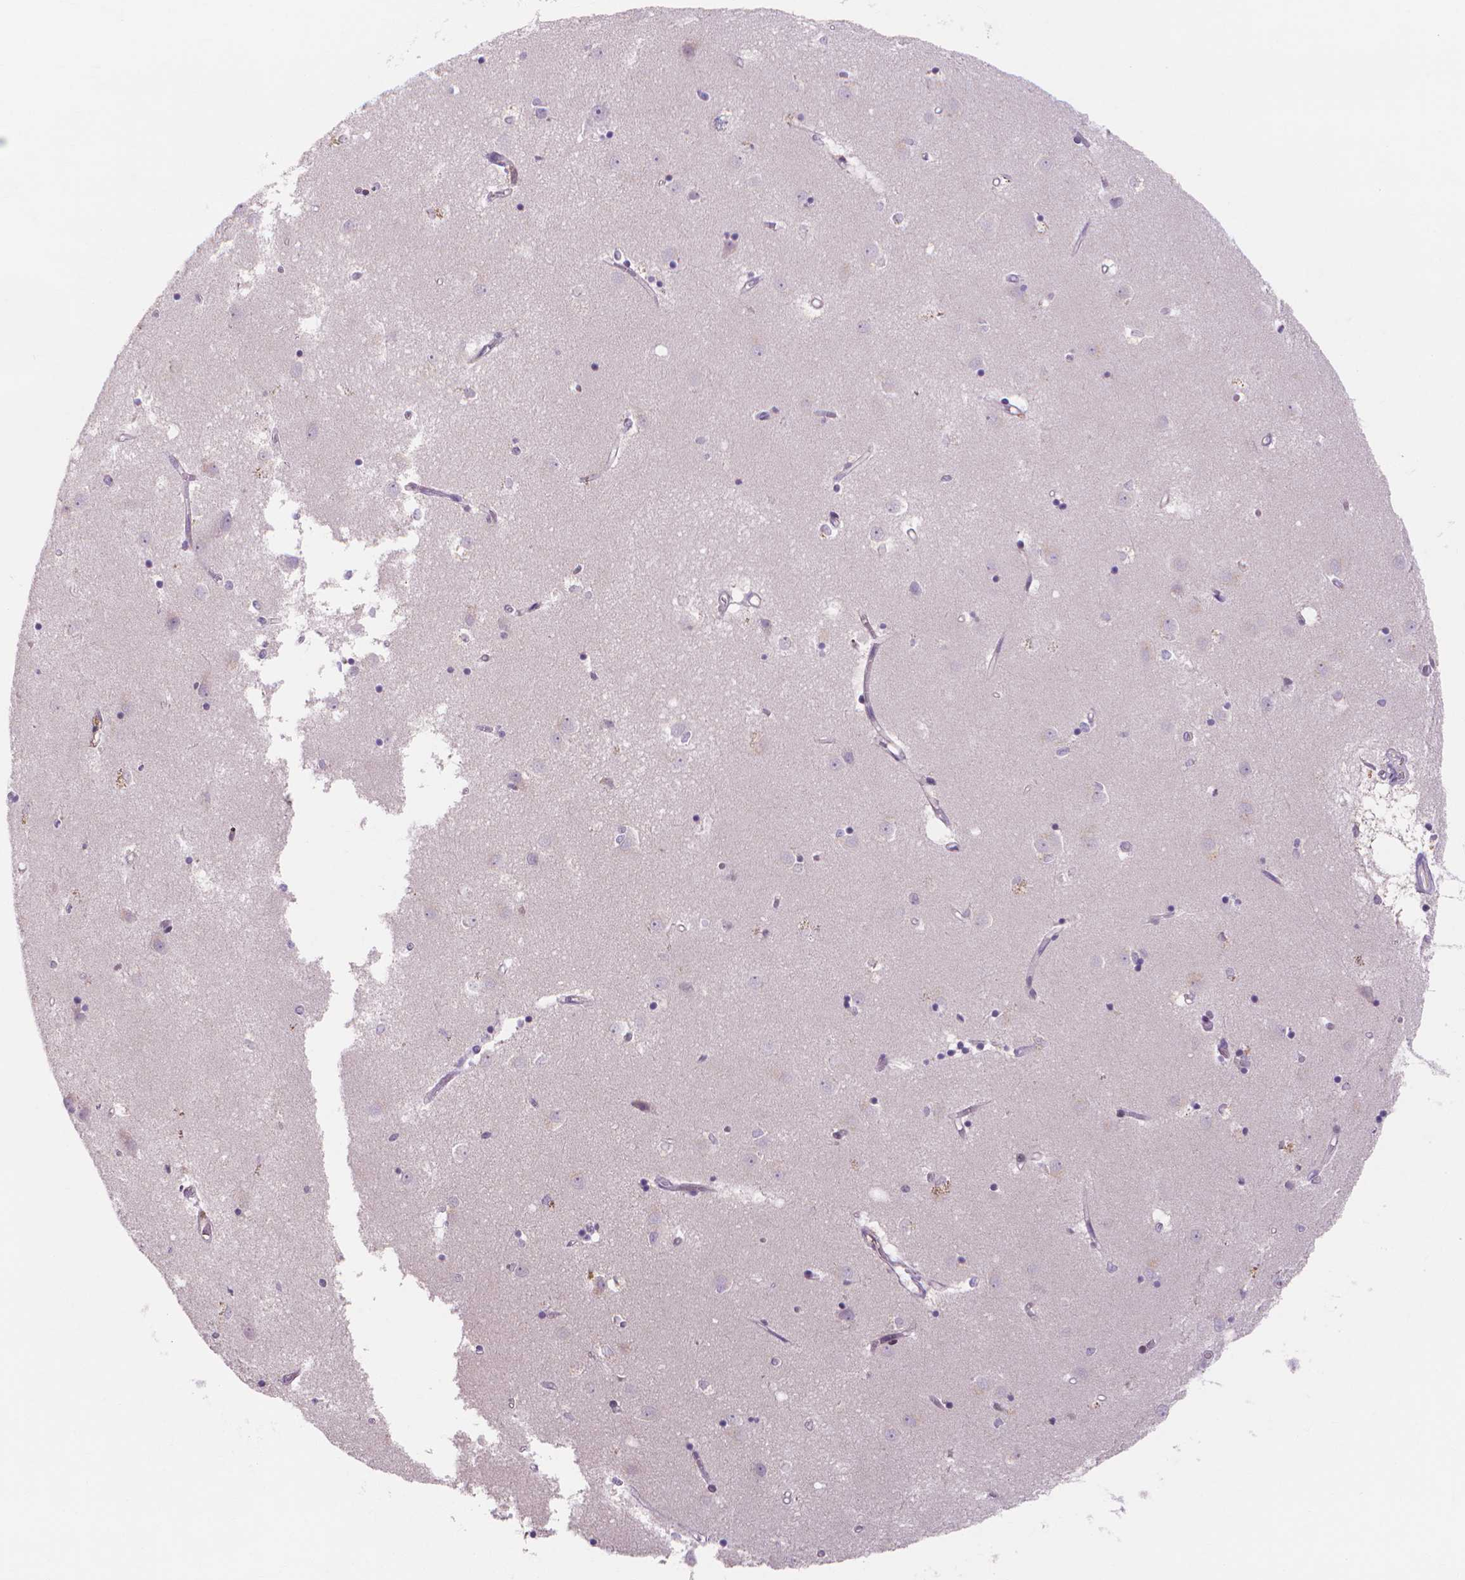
{"staining": {"intensity": "negative", "quantity": "none", "location": "none"}, "tissue": "caudate", "cell_type": "Glial cells", "image_type": "normal", "snomed": [{"axis": "morphology", "description": "Normal tissue, NOS"}, {"axis": "topography", "description": "Lateral ventricle wall"}], "caption": "Immunohistochemical staining of normal human caudate reveals no significant positivity in glial cells.", "gene": "PRDM13", "patient": {"sex": "male", "age": 54}}